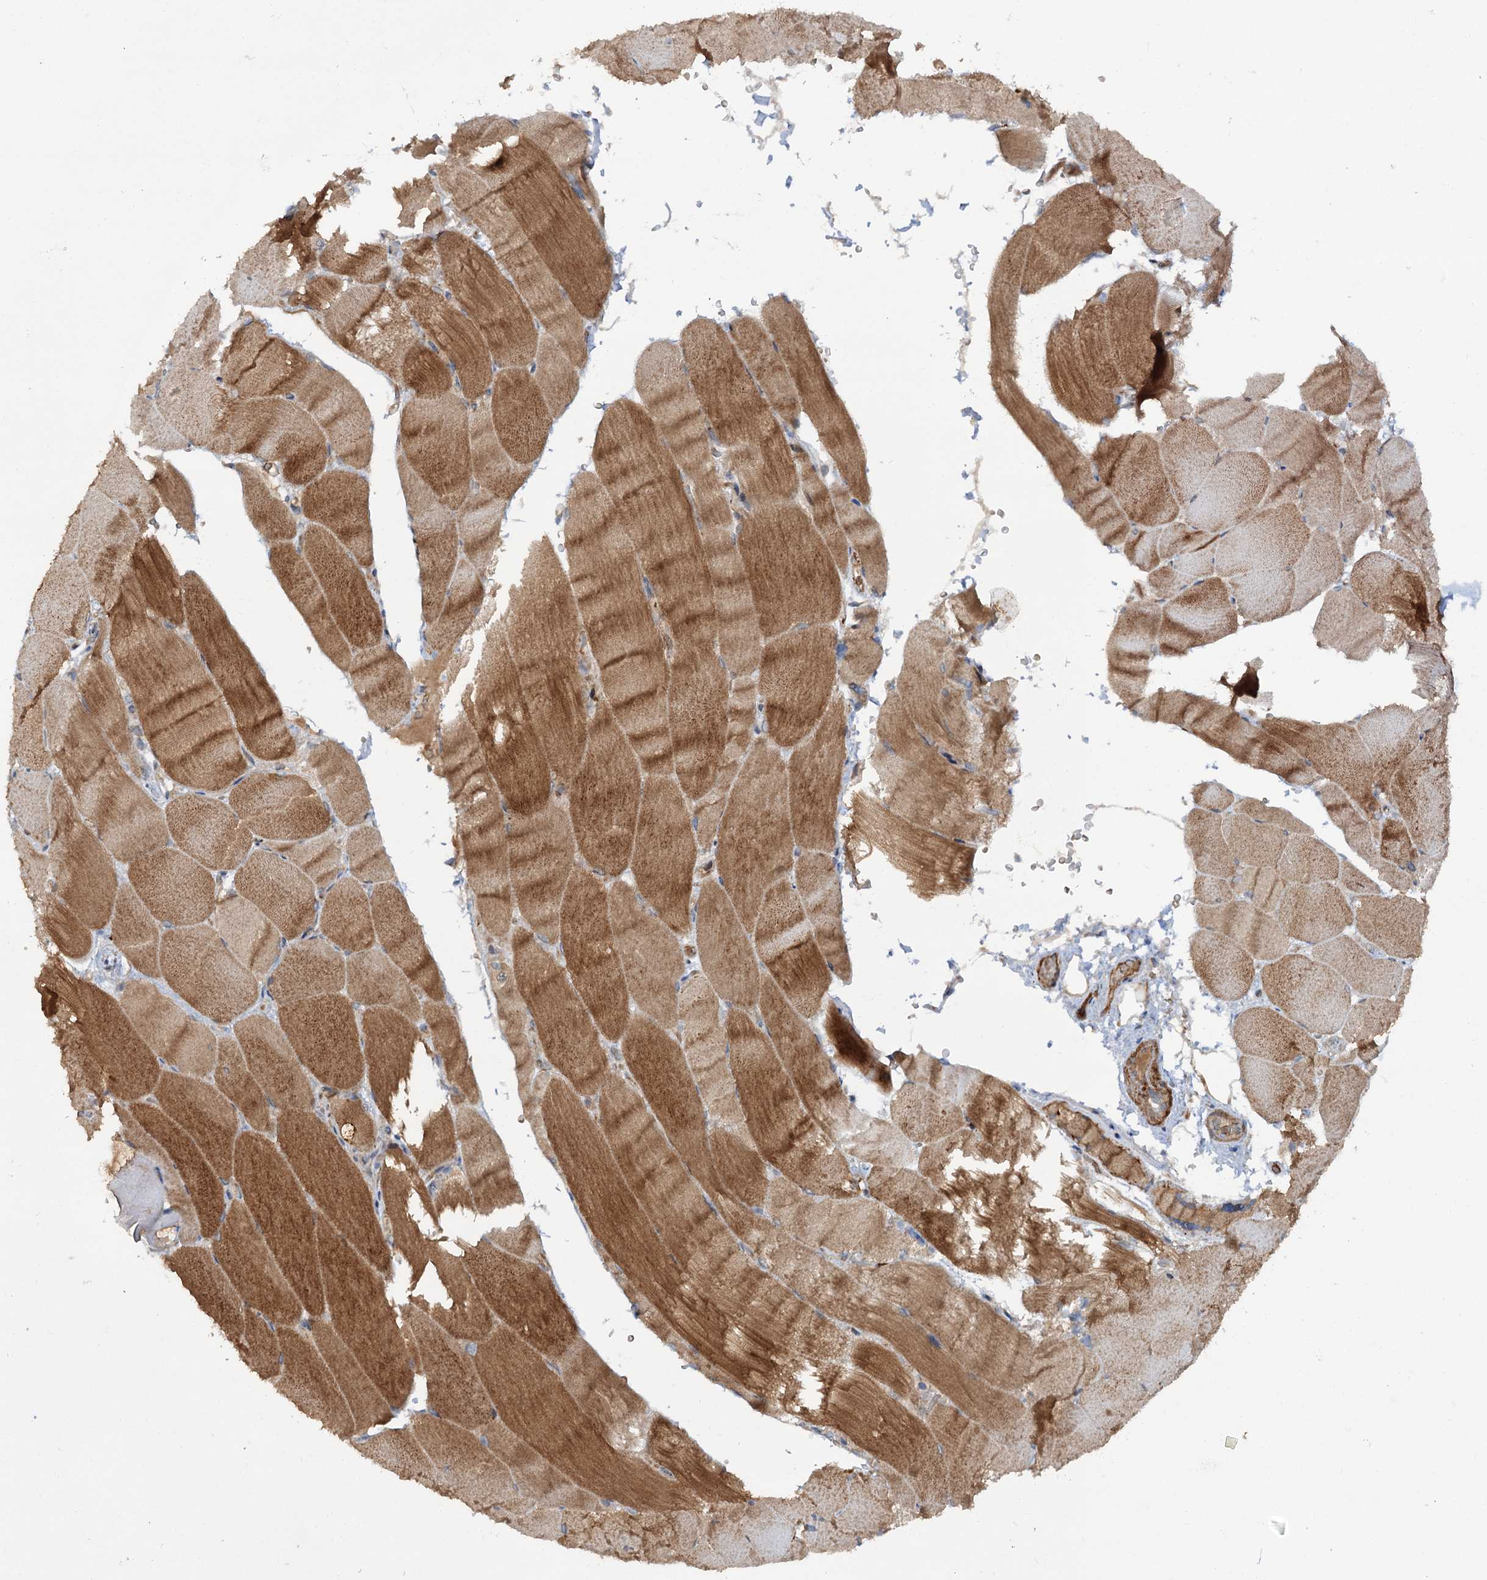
{"staining": {"intensity": "moderate", "quantity": ">75%", "location": "cytoplasmic/membranous"}, "tissue": "skeletal muscle", "cell_type": "Myocytes", "image_type": "normal", "snomed": [{"axis": "morphology", "description": "Normal tissue, NOS"}, {"axis": "topography", "description": "Skeletal muscle"}, {"axis": "topography", "description": "Parathyroid gland"}], "caption": "Immunohistochemical staining of unremarkable human skeletal muscle demonstrates medium levels of moderate cytoplasmic/membranous expression in approximately >75% of myocytes. (DAB IHC, brown staining for protein, blue staining for nuclei).", "gene": "ADGRG4", "patient": {"sex": "female", "age": 37}}